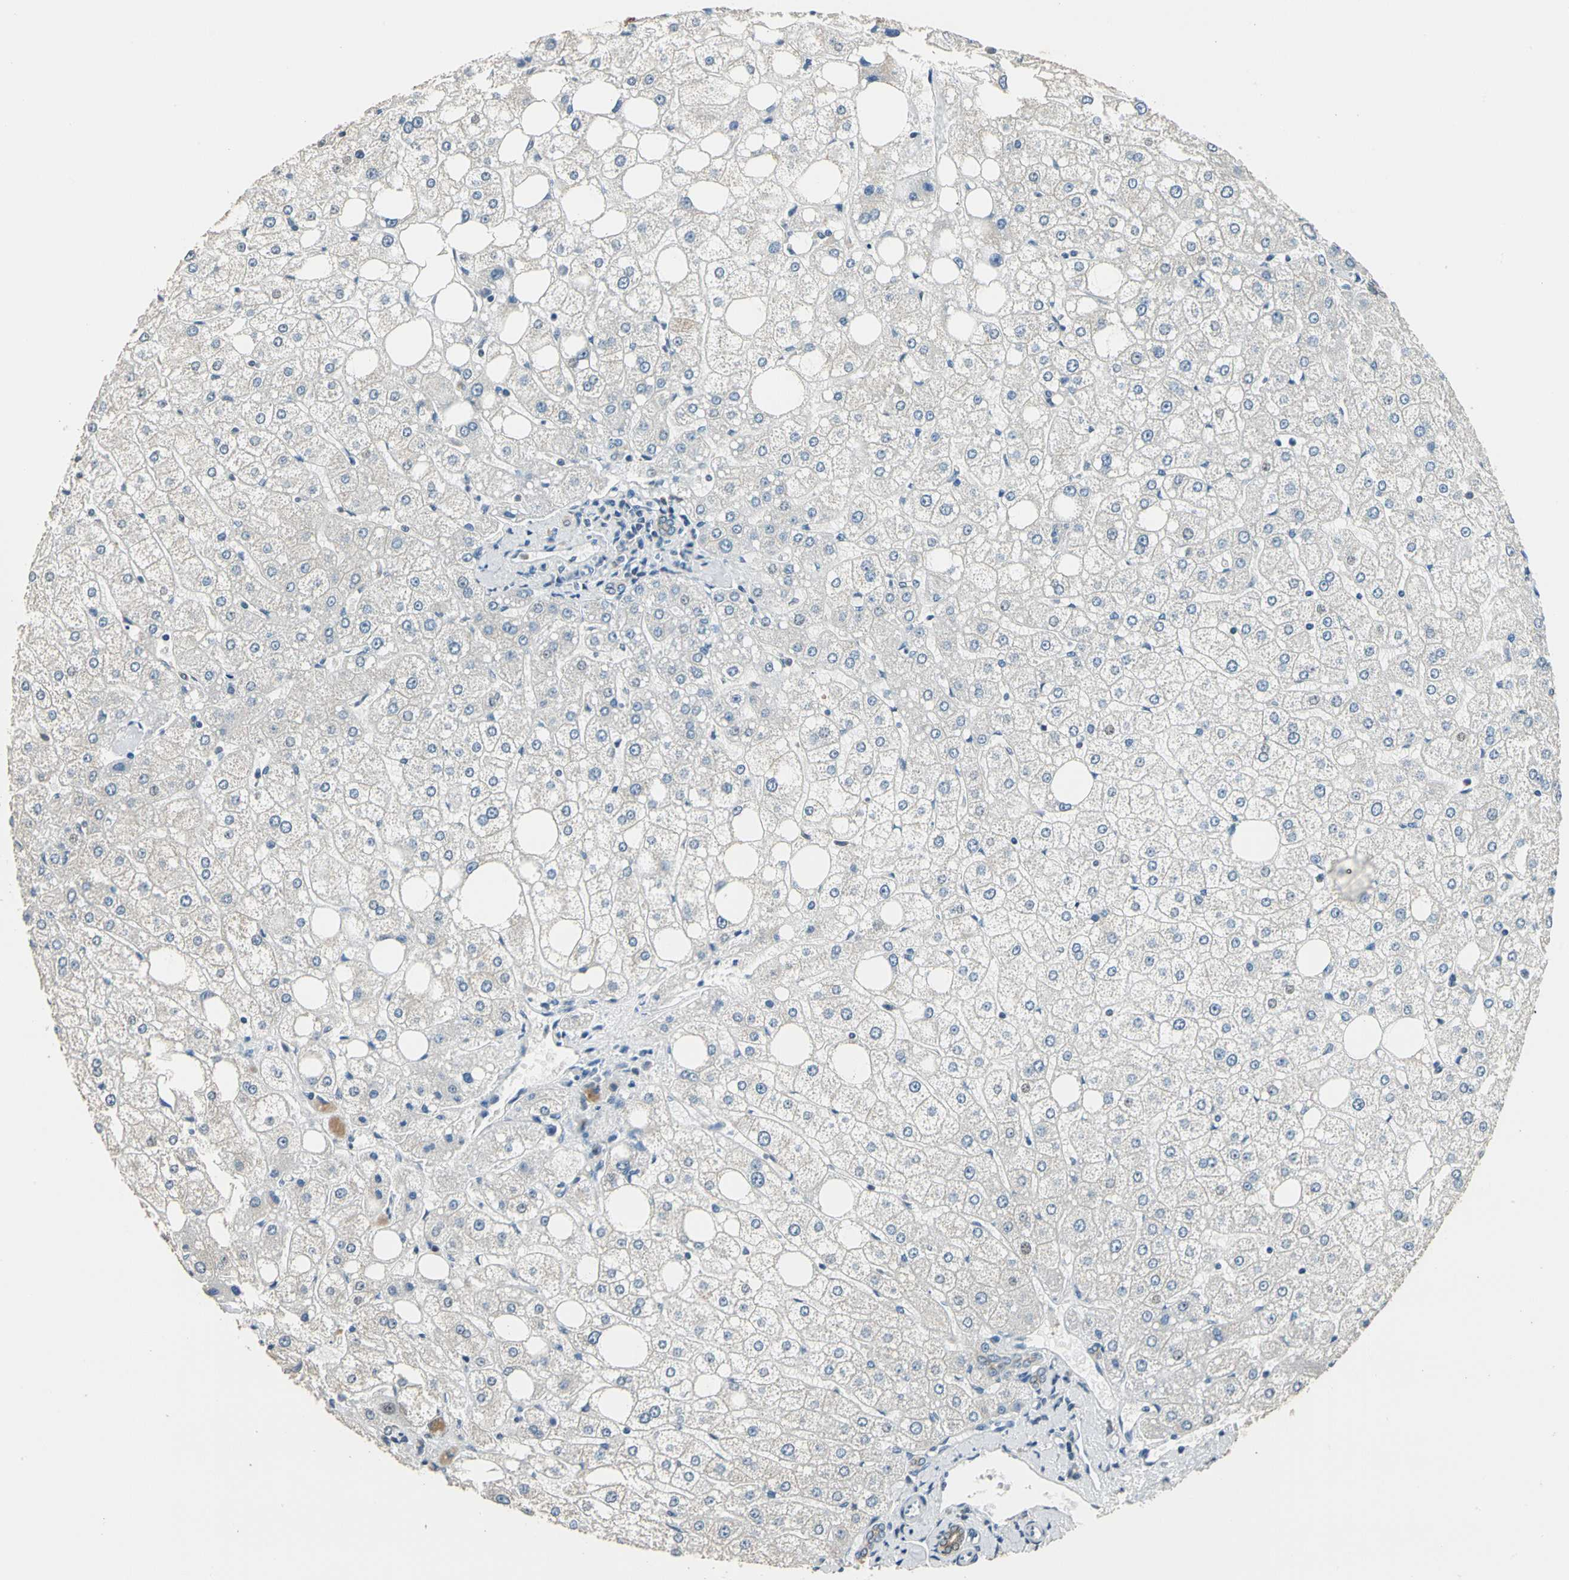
{"staining": {"intensity": "weak", "quantity": "25%-75%", "location": "cytoplasmic/membranous"}, "tissue": "liver", "cell_type": "Cholangiocytes", "image_type": "normal", "snomed": [{"axis": "morphology", "description": "Normal tissue, NOS"}, {"axis": "topography", "description": "Liver"}], "caption": "The photomicrograph shows immunohistochemical staining of normal liver. There is weak cytoplasmic/membranous expression is present in approximately 25%-75% of cholangiocytes.", "gene": "MAP3K7", "patient": {"sex": "male", "age": 35}}